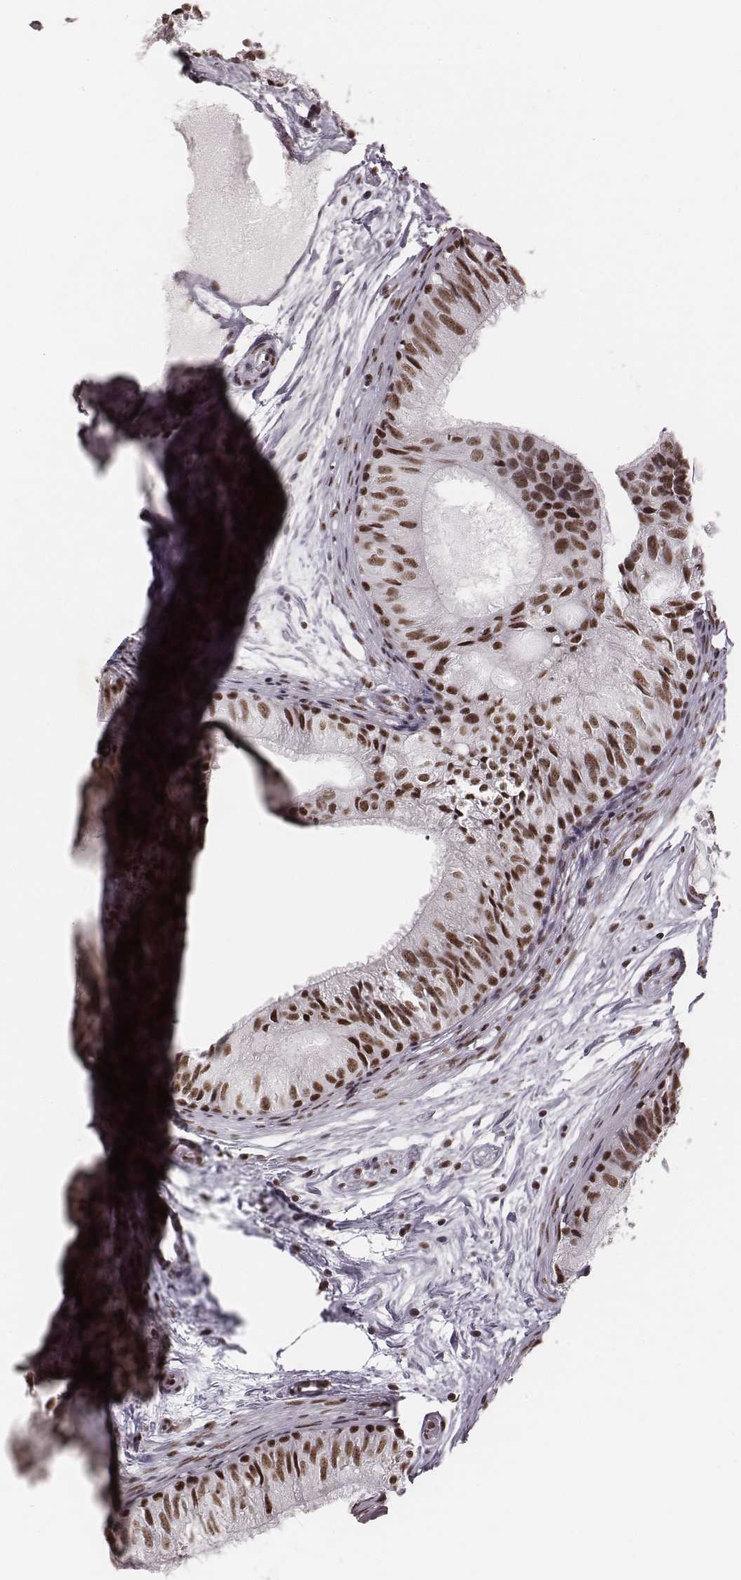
{"staining": {"intensity": "strong", "quantity": ">75%", "location": "nuclear"}, "tissue": "epididymis", "cell_type": "Glandular cells", "image_type": "normal", "snomed": [{"axis": "morphology", "description": "Normal tissue, NOS"}, {"axis": "topography", "description": "Epididymis"}], "caption": "Immunohistochemistry micrograph of unremarkable epididymis stained for a protein (brown), which reveals high levels of strong nuclear positivity in approximately >75% of glandular cells.", "gene": "LUC7L", "patient": {"sex": "male", "age": 25}}